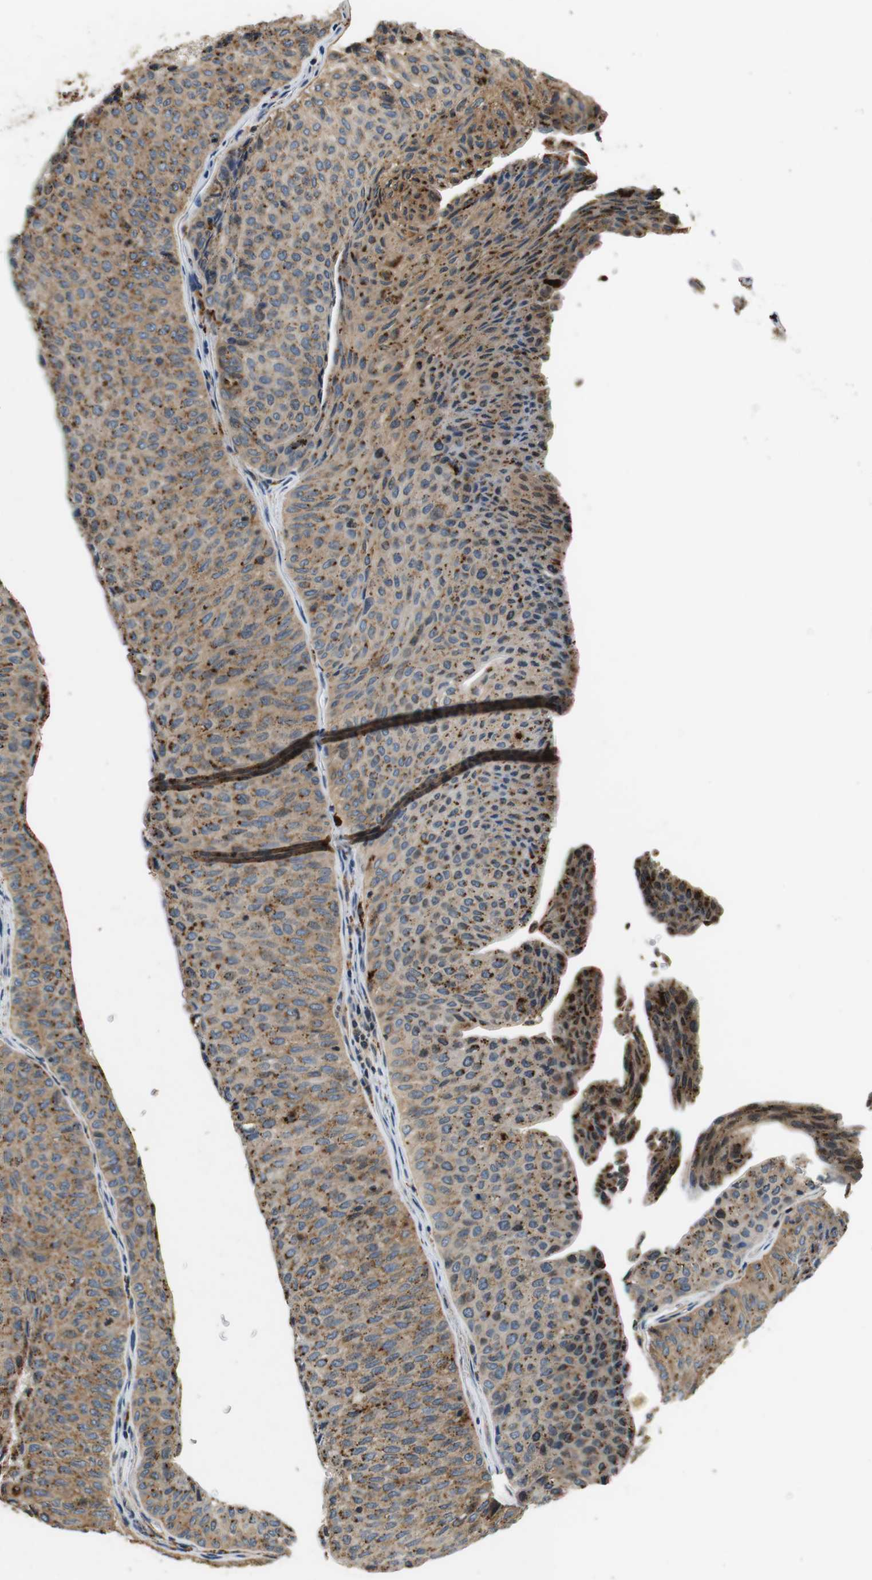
{"staining": {"intensity": "weak", "quantity": ">75%", "location": "cytoplasmic/membranous"}, "tissue": "urothelial cancer", "cell_type": "Tumor cells", "image_type": "cancer", "snomed": [{"axis": "morphology", "description": "Urothelial carcinoma, Low grade"}, {"axis": "topography", "description": "Urinary bladder"}], "caption": "IHC (DAB (3,3'-diaminobenzidine)) staining of urothelial cancer exhibits weak cytoplasmic/membranous protein staining in about >75% of tumor cells. The protein is stained brown, and the nuclei are stained in blue (DAB (3,3'-diaminobenzidine) IHC with brightfield microscopy, high magnification).", "gene": "TXNRD1", "patient": {"sex": "male", "age": 78}}